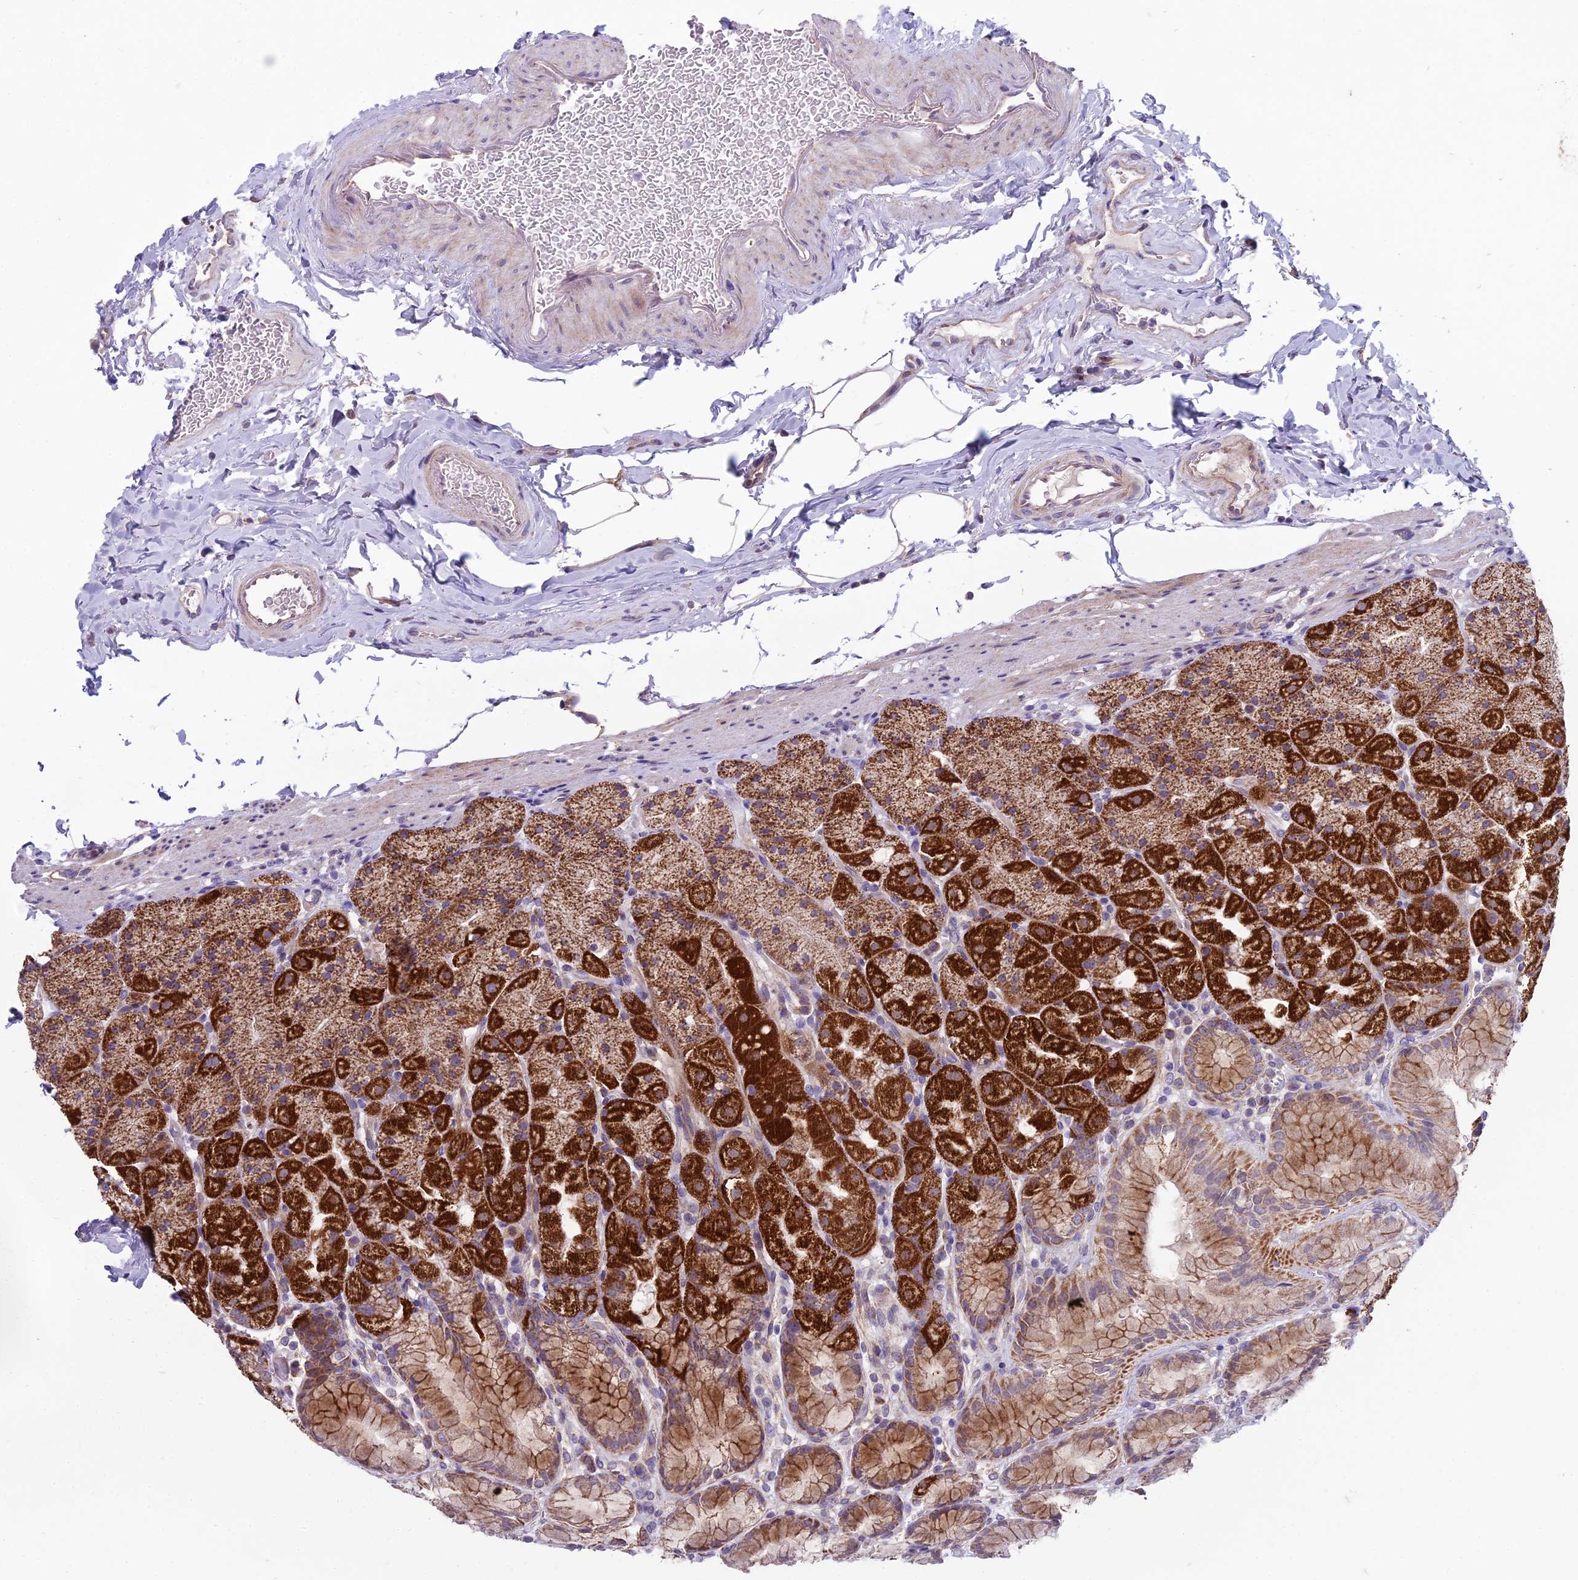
{"staining": {"intensity": "strong", "quantity": "25%-75%", "location": "cytoplasmic/membranous"}, "tissue": "stomach", "cell_type": "Glandular cells", "image_type": "normal", "snomed": [{"axis": "morphology", "description": "Normal tissue, NOS"}, {"axis": "topography", "description": "Stomach, upper"}, {"axis": "topography", "description": "Stomach, lower"}], "caption": "Immunohistochemistry of benign stomach shows high levels of strong cytoplasmic/membranous positivity in approximately 25%-75% of glandular cells.", "gene": "DUS2", "patient": {"sex": "male", "age": 67}}